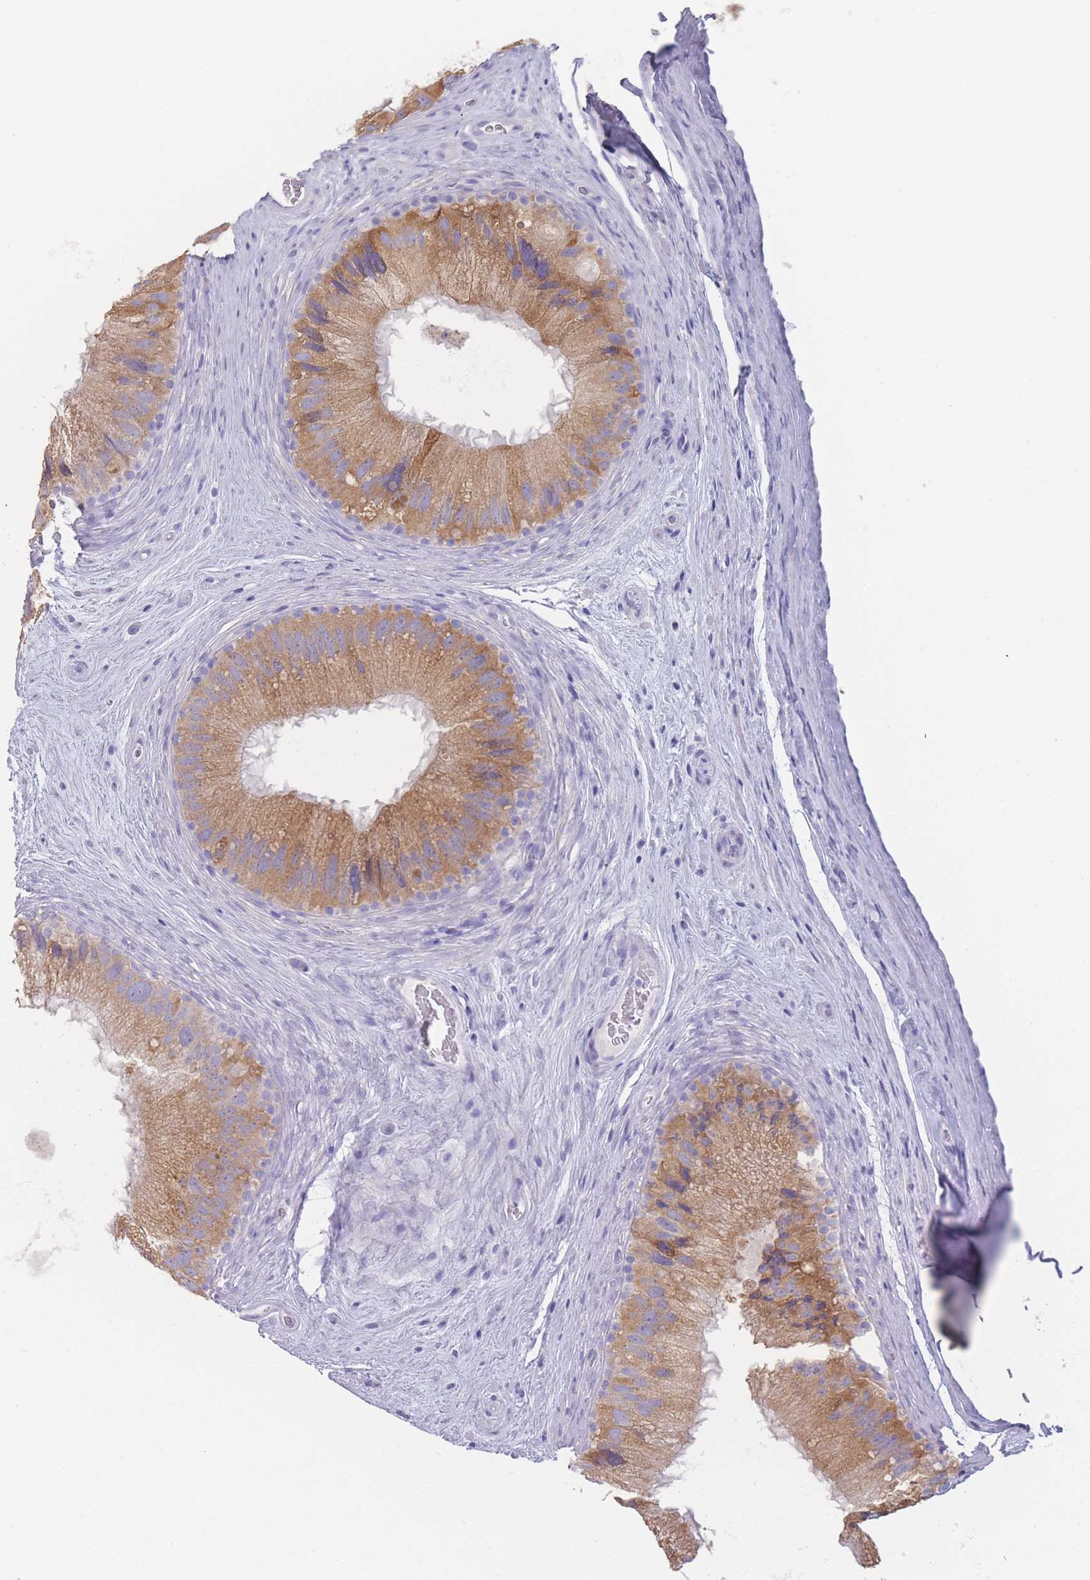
{"staining": {"intensity": "moderate", "quantity": ">75%", "location": "cytoplasmic/membranous"}, "tissue": "epididymis", "cell_type": "Glandular cells", "image_type": "normal", "snomed": [{"axis": "morphology", "description": "Normal tissue, NOS"}, {"axis": "topography", "description": "Epididymis"}], "caption": "Unremarkable epididymis reveals moderate cytoplasmic/membranous positivity in approximately >75% of glandular cells.", "gene": "ZNF627", "patient": {"sex": "male", "age": 50}}